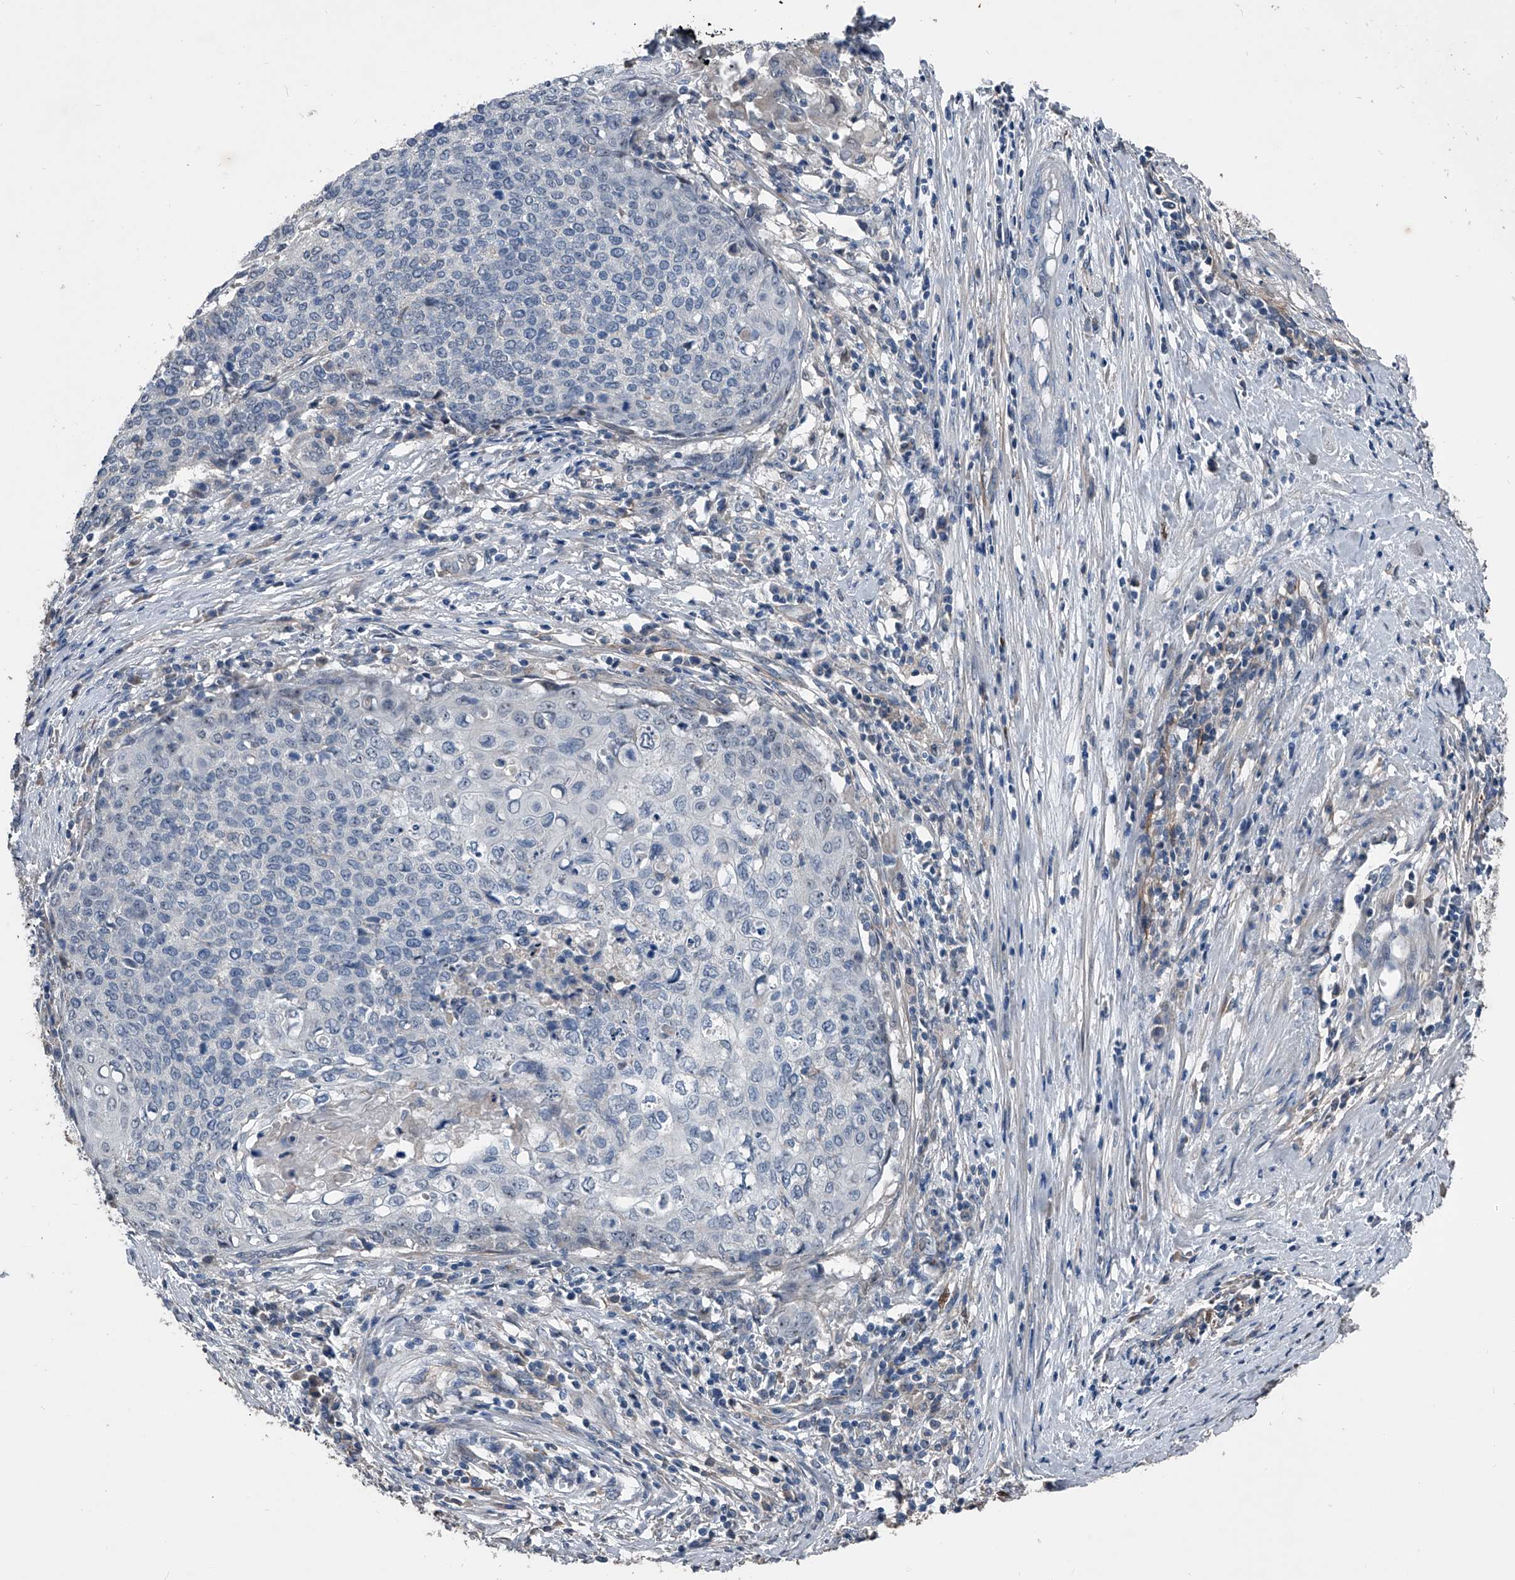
{"staining": {"intensity": "negative", "quantity": "none", "location": "none"}, "tissue": "cervical cancer", "cell_type": "Tumor cells", "image_type": "cancer", "snomed": [{"axis": "morphology", "description": "Squamous cell carcinoma, NOS"}, {"axis": "topography", "description": "Cervix"}], "caption": "Cervical cancer (squamous cell carcinoma) was stained to show a protein in brown. There is no significant positivity in tumor cells.", "gene": "PHACTR1", "patient": {"sex": "female", "age": 39}}